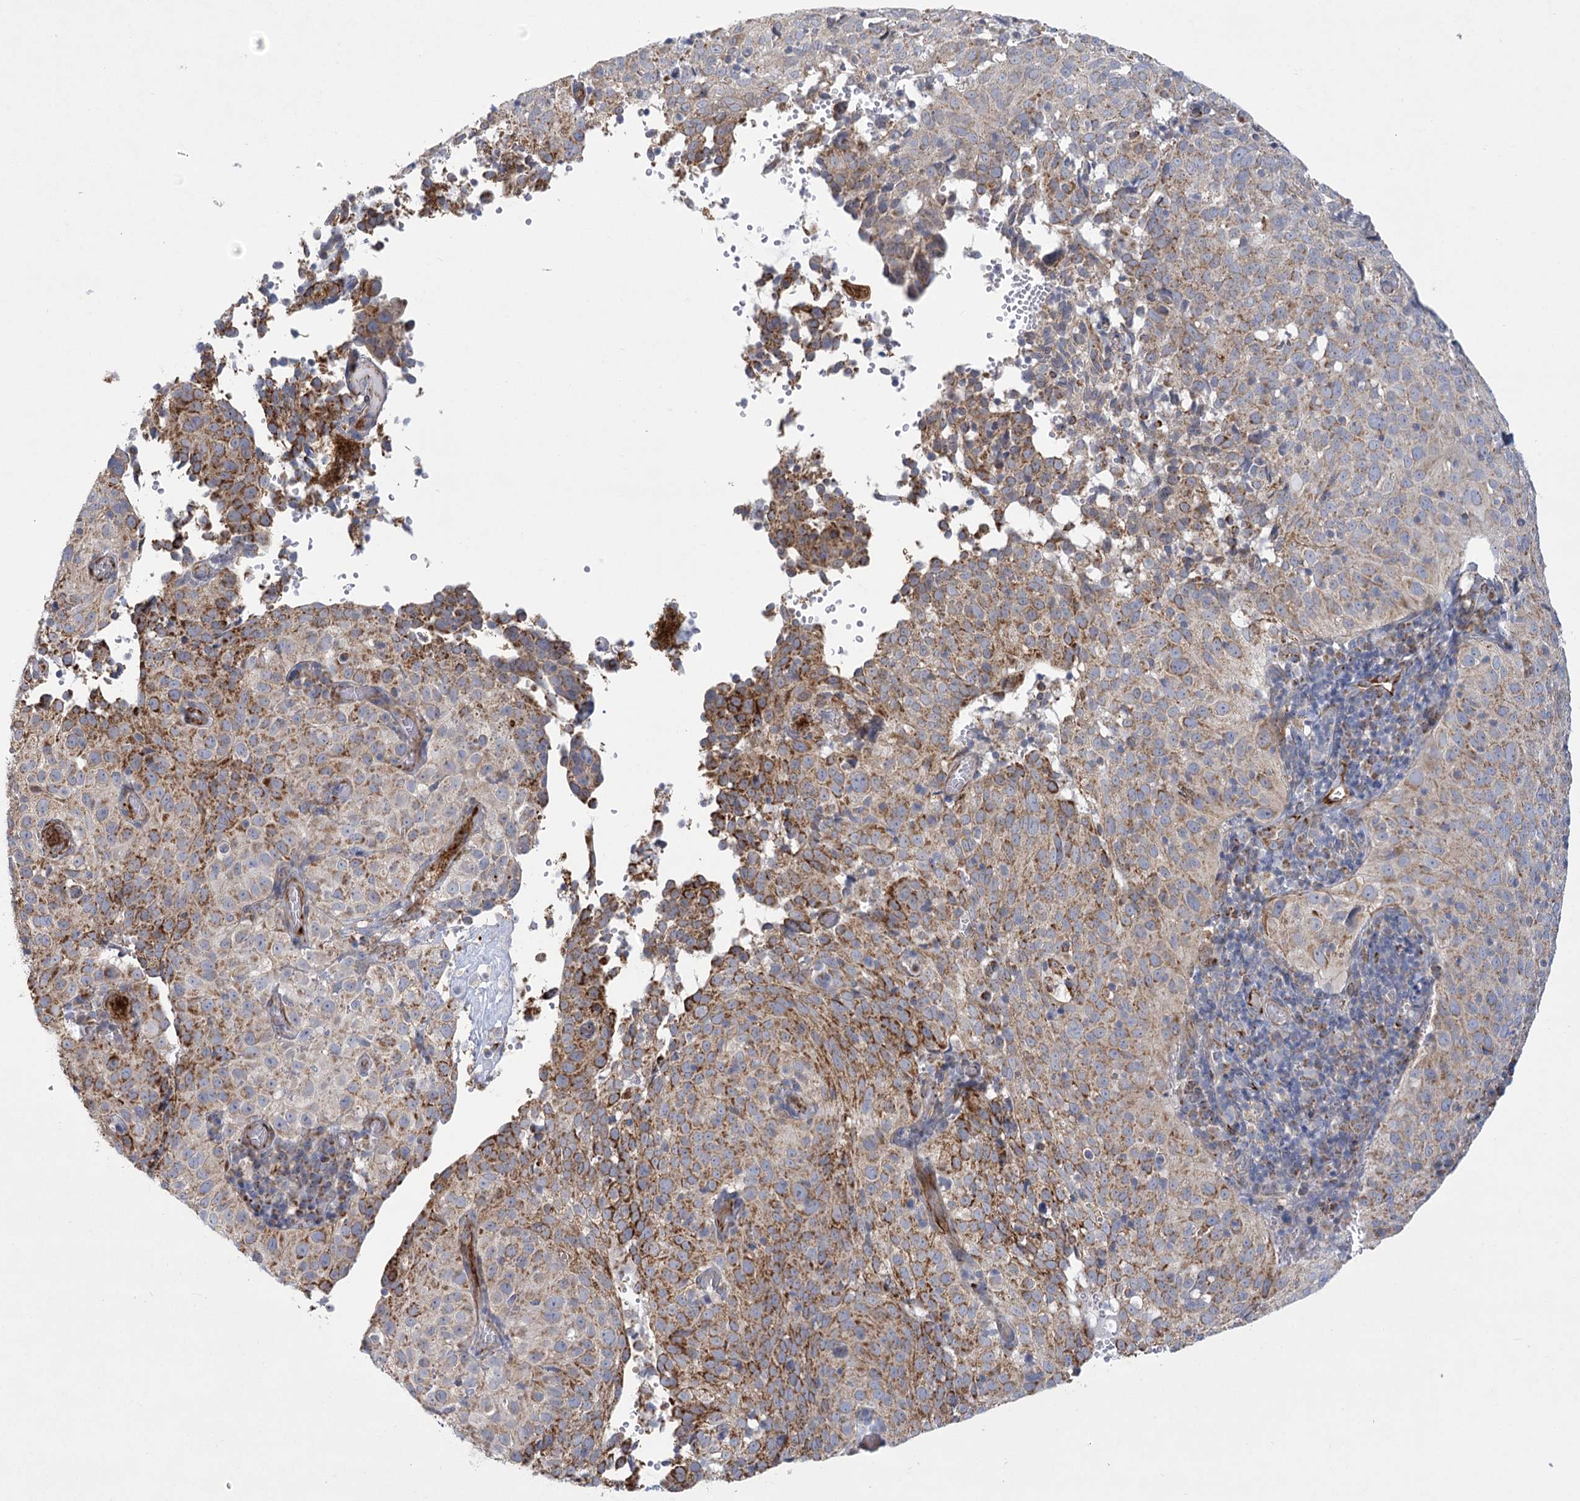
{"staining": {"intensity": "moderate", "quantity": ">75%", "location": "cytoplasmic/membranous"}, "tissue": "cervical cancer", "cell_type": "Tumor cells", "image_type": "cancer", "snomed": [{"axis": "morphology", "description": "Squamous cell carcinoma, NOS"}, {"axis": "topography", "description": "Cervix"}], "caption": "Cervical cancer tissue demonstrates moderate cytoplasmic/membranous expression in about >75% of tumor cells", "gene": "DHTKD1", "patient": {"sex": "female", "age": 31}}